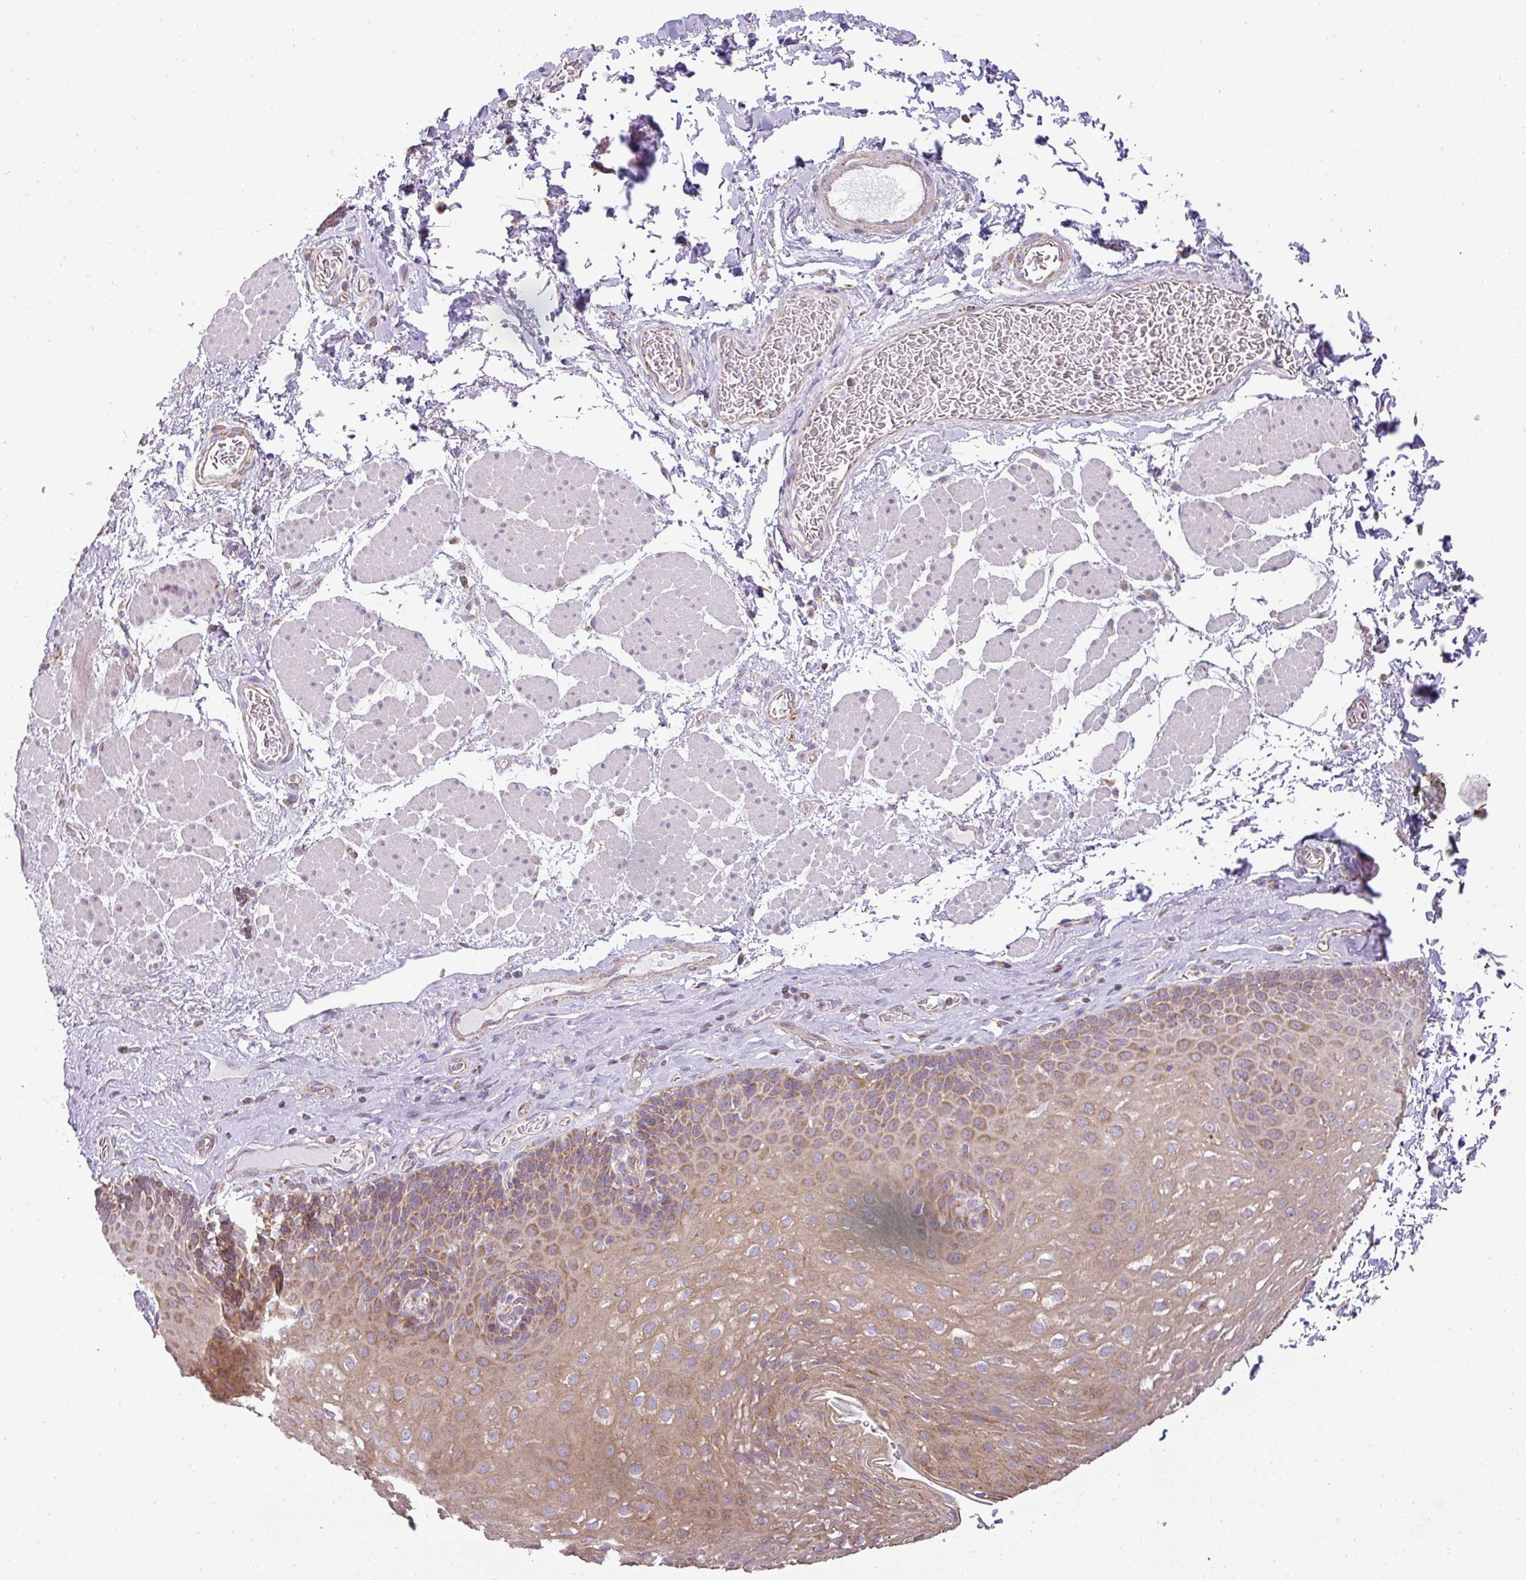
{"staining": {"intensity": "moderate", "quantity": ">75%", "location": "cytoplasmic/membranous"}, "tissue": "esophagus", "cell_type": "Squamous epithelial cells", "image_type": "normal", "snomed": [{"axis": "morphology", "description": "Normal tissue, NOS"}, {"axis": "topography", "description": "Esophagus"}], "caption": "This micrograph exhibits unremarkable esophagus stained with IHC to label a protein in brown. The cytoplasmic/membranous of squamous epithelial cells show moderate positivity for the protein. Nuclei are counter-stained blue.", "gene": "ZNF211", "patient": {"sex": "female", "age": 66}}